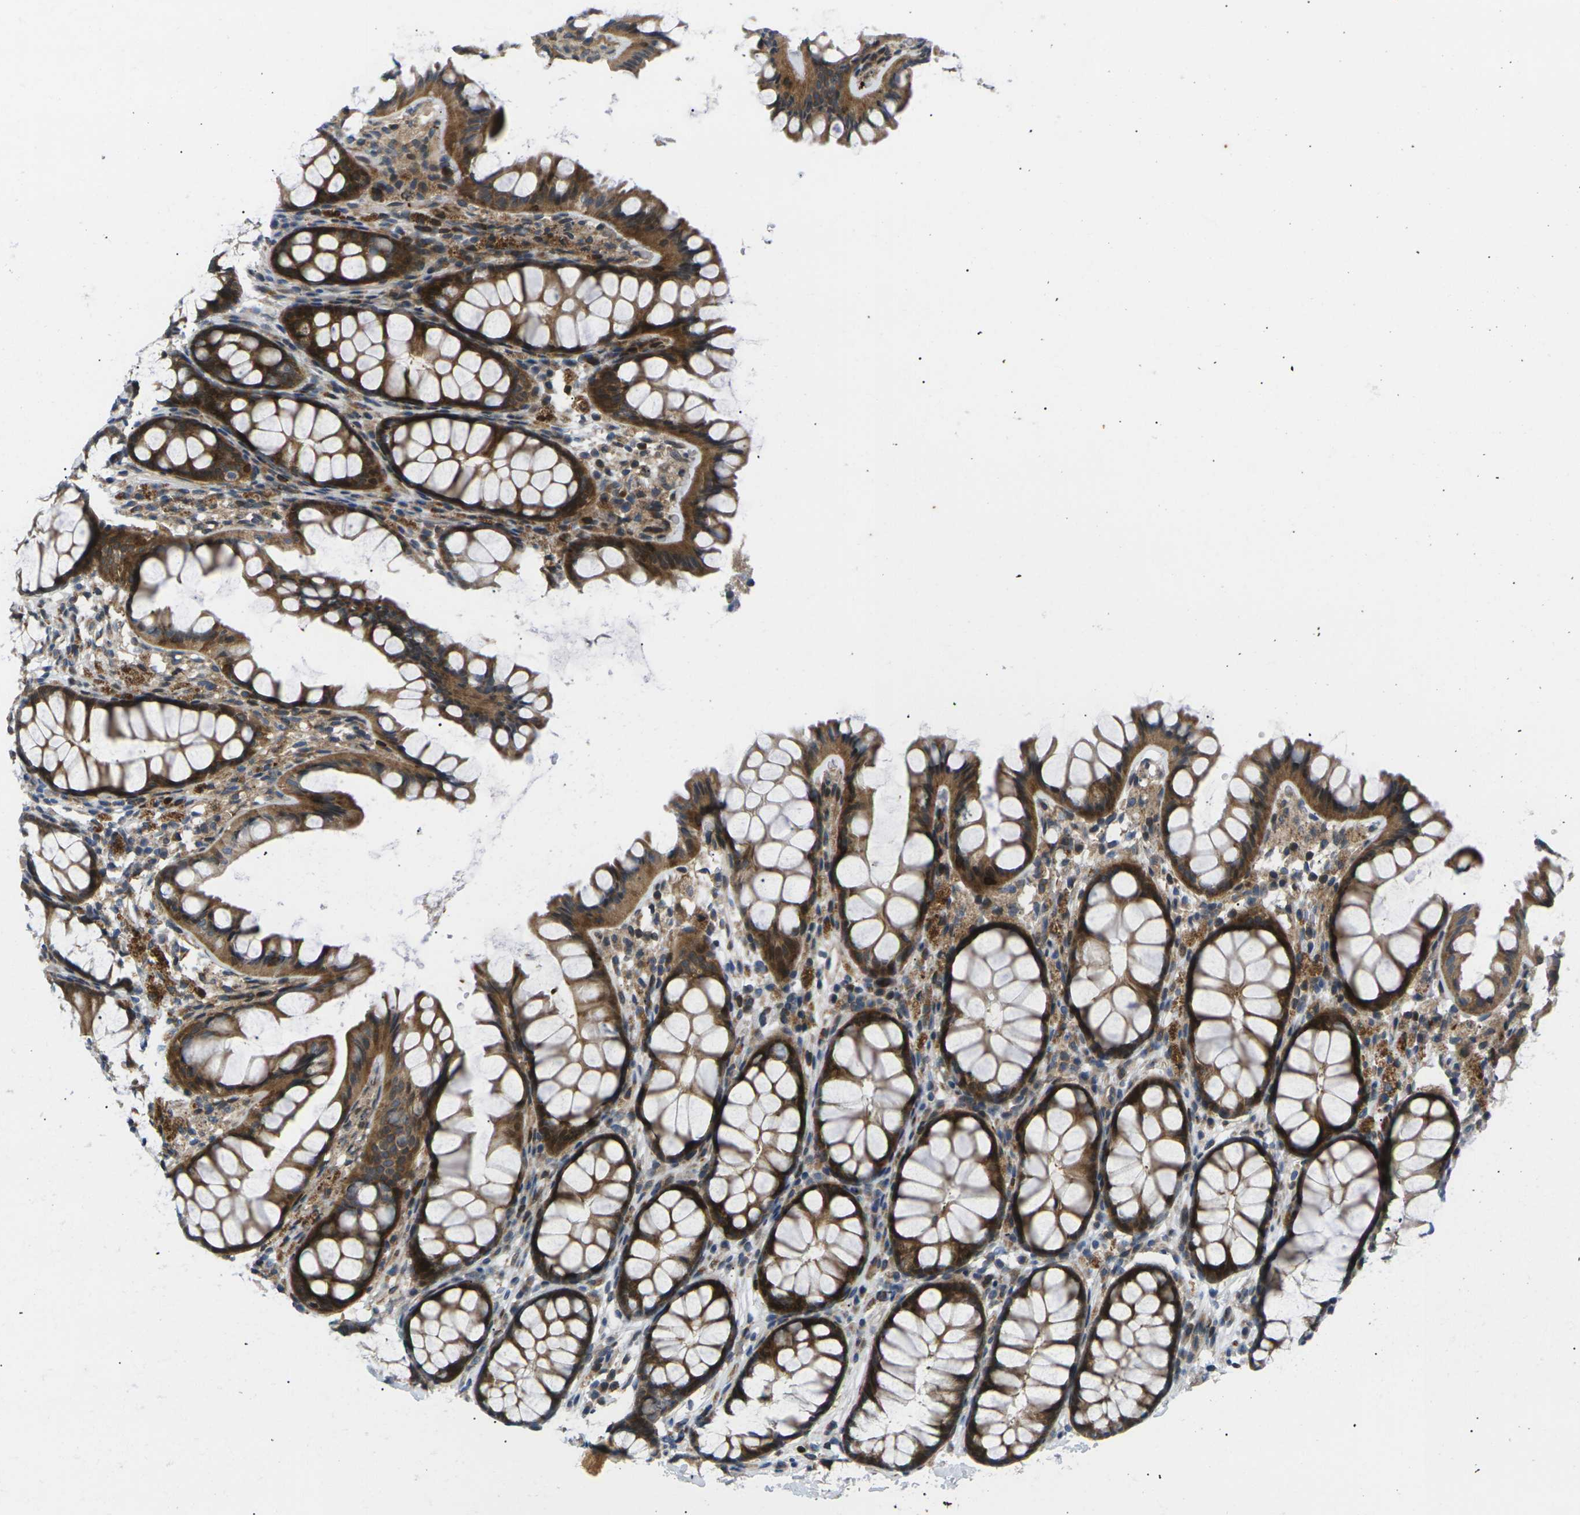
{"staining": {"intensity": "moderate", "quantity": ">75%", "location": "cytoplasmic/membranous"}, "tissue": "colon", "cell_type": "Endothelial cells", "image_type": "normal", "snomed": [{"axis": "morphology", "description": "Normal tissue, NOS"}, {"axis": "topography", "description": "Colon"}], "caption": "Immunohistochemical staining of normal colon reveals >75% levels of moderate cytoplasmic/membranous protein expression in approximately >75% of endothelial cells.", "gene": "RPS6KA3", "patient": {"sex": "female", "age": 55}}